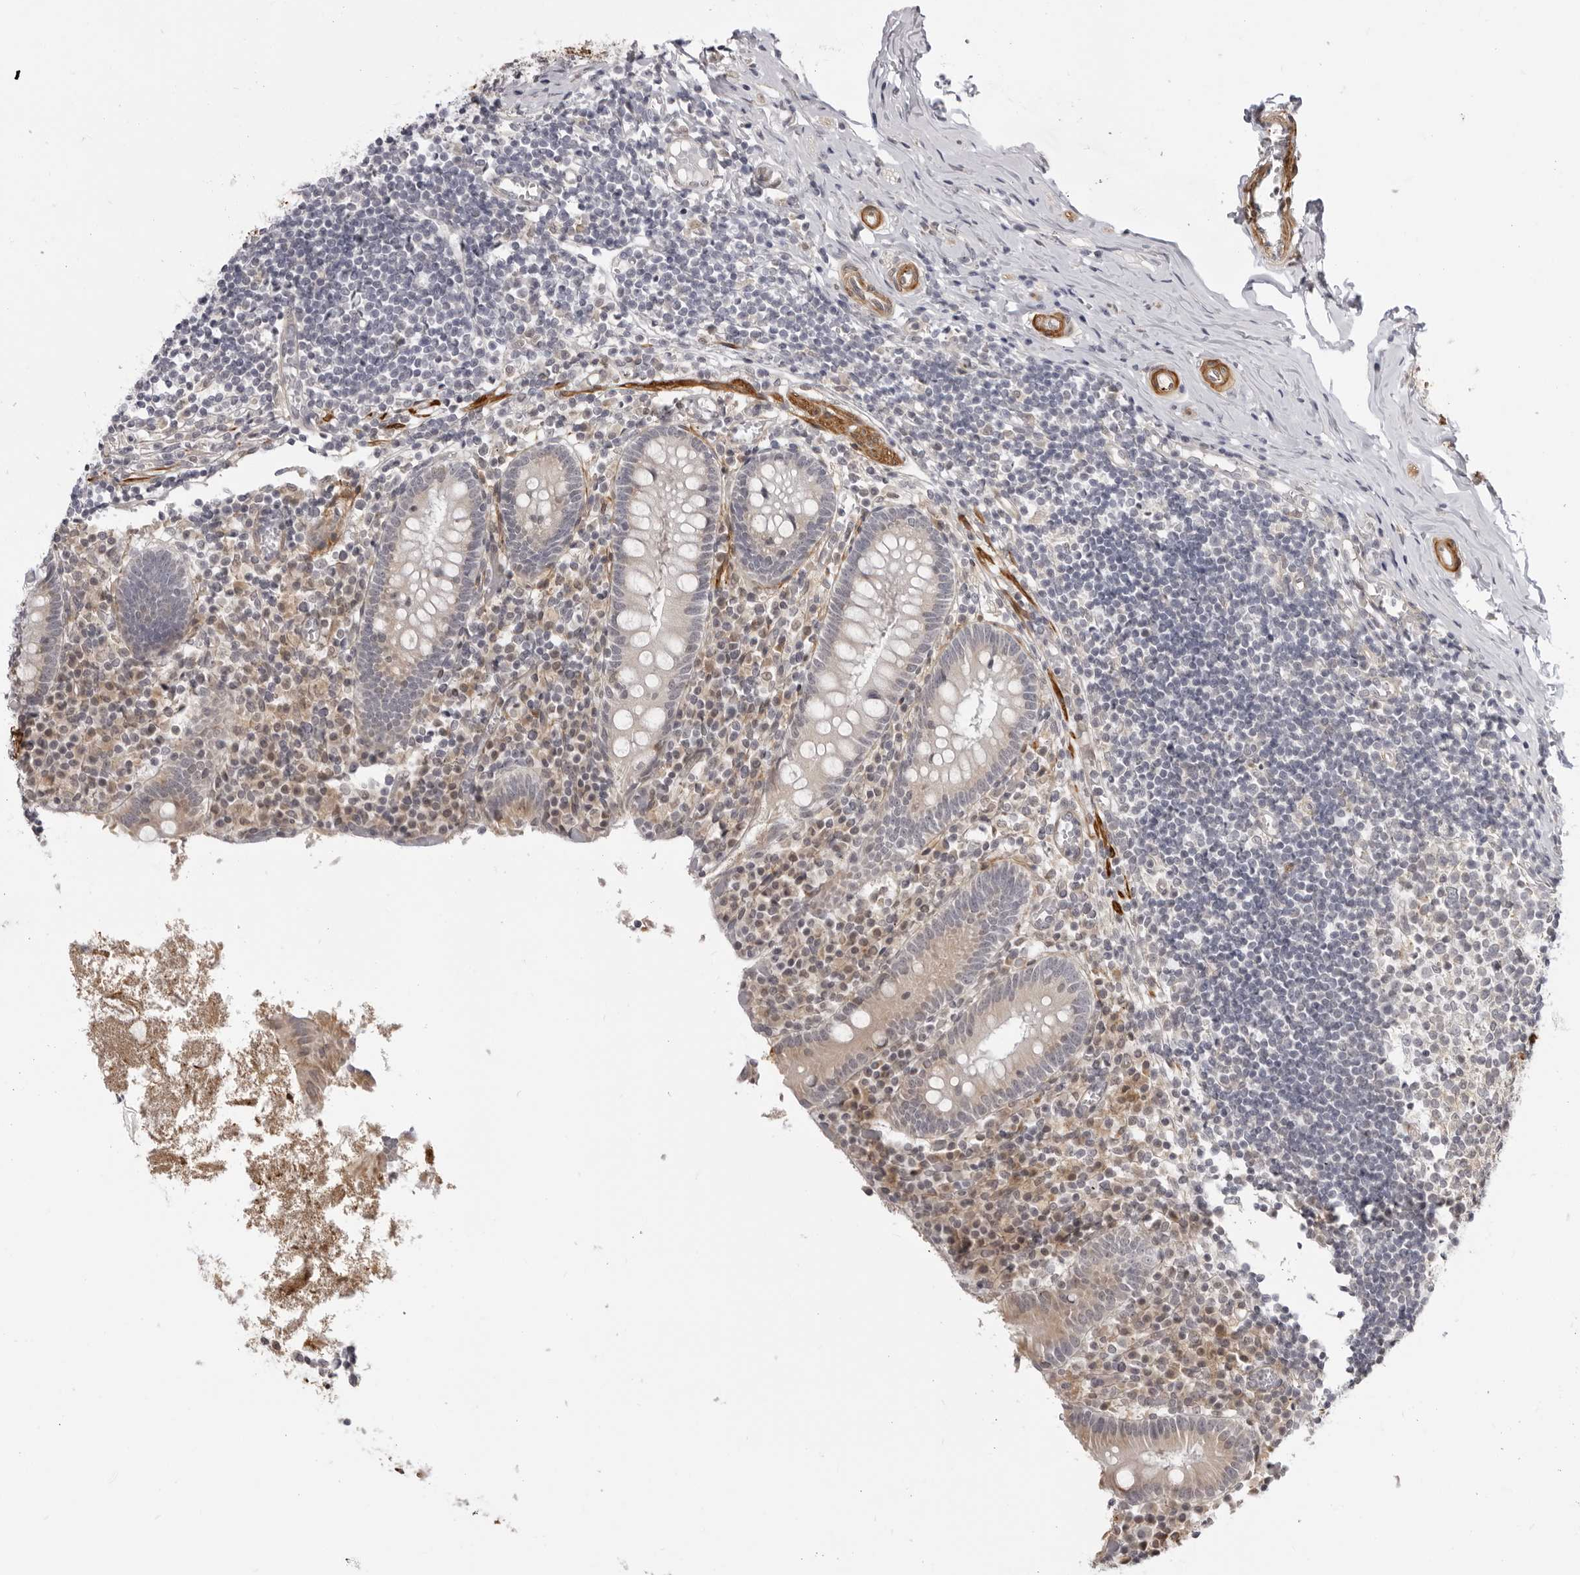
{"staining": {"intensity": "weak", "quantity": ">75%", "location": "cytoplasmic/membranous"}, "tissue": "appendix", "cell_type": "Glandular cells", "image_type": "normal", "snomed": [{"axis": "morphology", "description": "Normal tissue, NOS"}, {"axis": "topography", "description": "Appendix"}], "caption": "Protein analysis of normal appendix demonstrates weak cytoplasmic/membranous positivity in approximately >75% of glandular cells. Using DAB (3,3'-diaminobenzidine) (brown) and hematoxylin (blue) stains, captured at high magnification using brightfield microscopy.", "gene": "SRGAP2", "patient": {"sex": "female", "age": 17}}